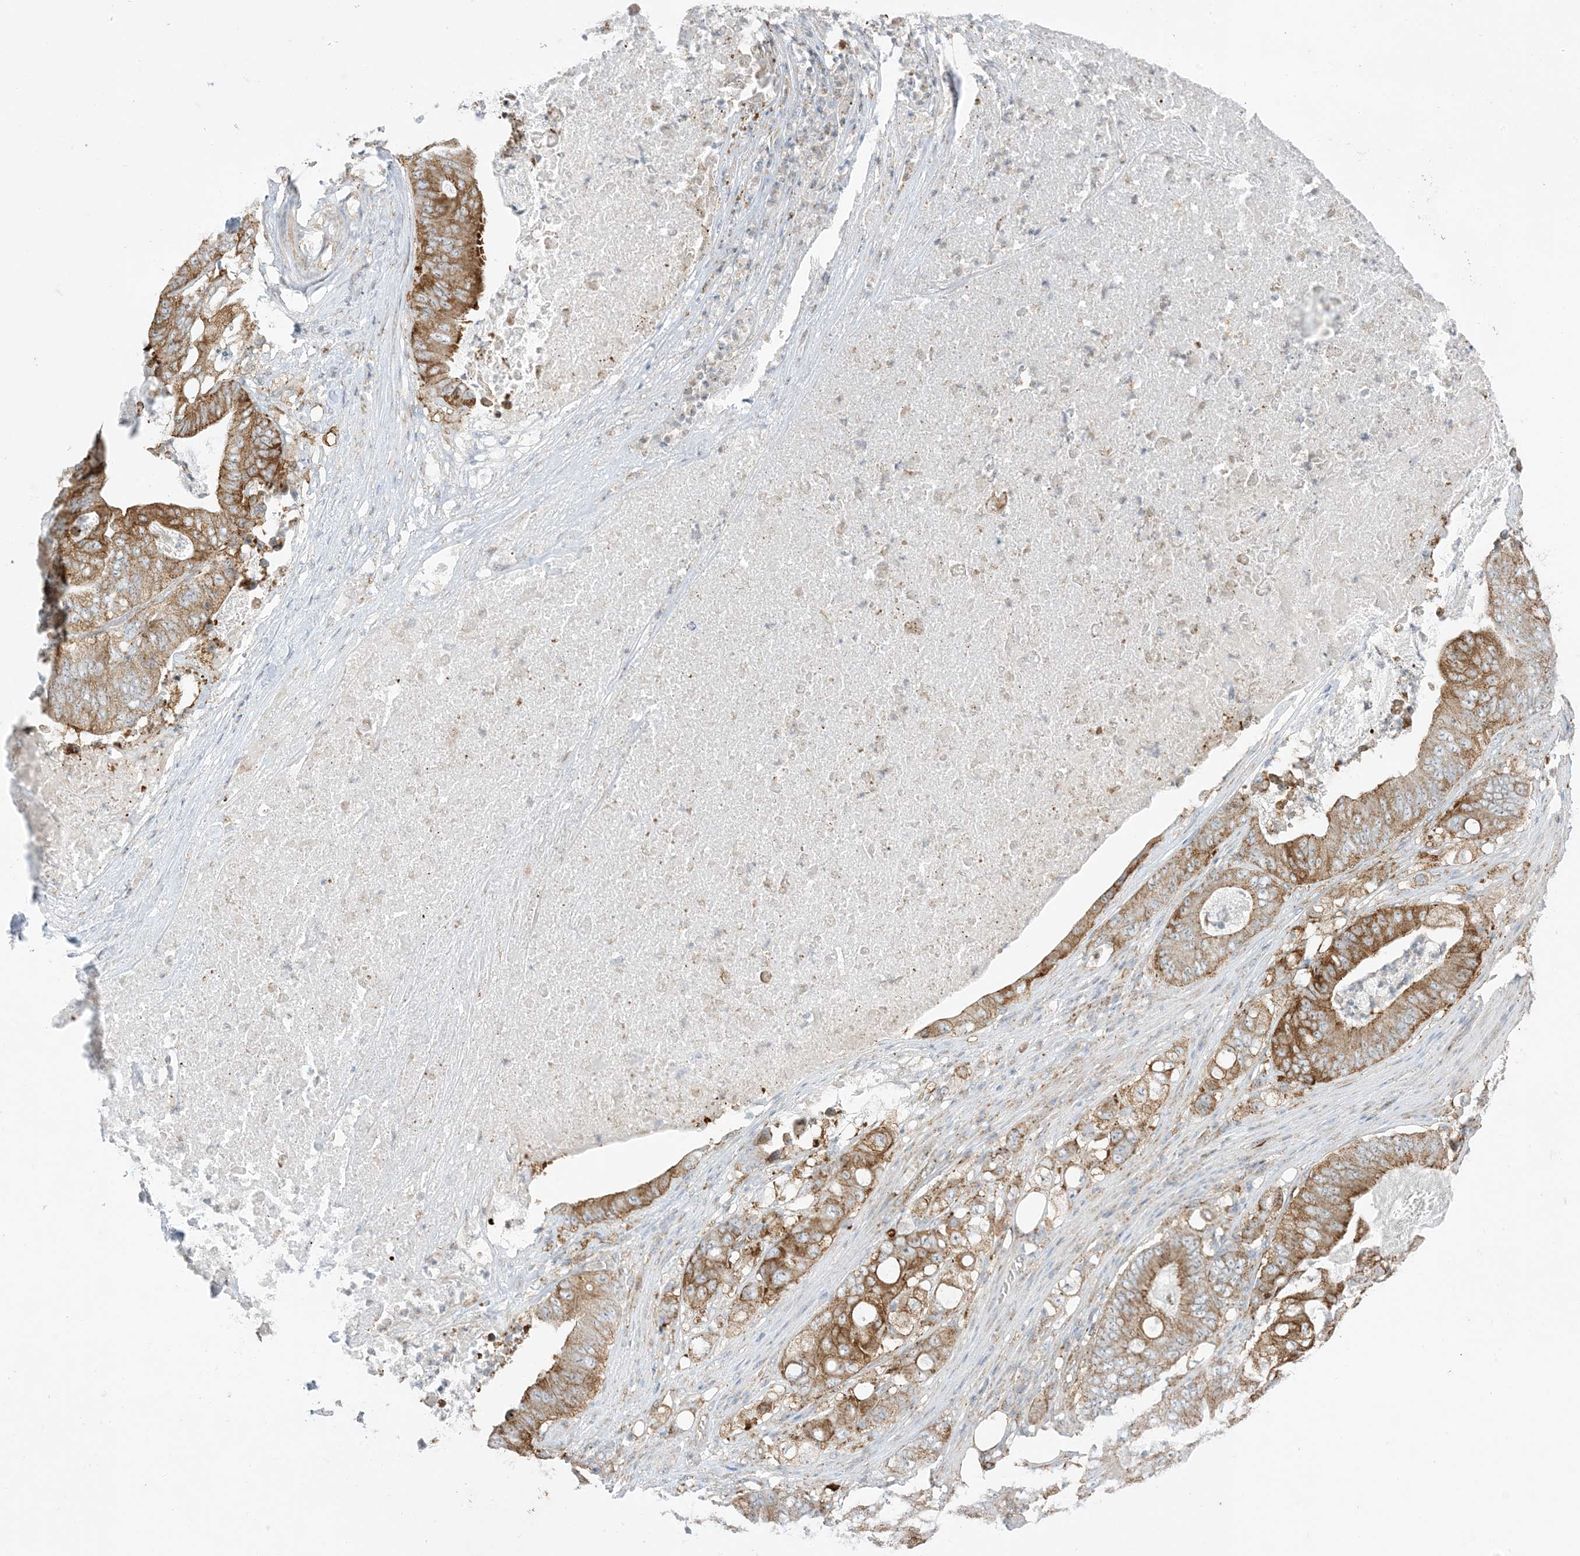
{"staining": {"intensity": "moderate", "quantity": ">75%", "location": "cytoplasmic/membranous"}, "tissue": "stomach cancer", "cell_type": "Tumor cells", "image_type": "cancer", "snomed": [{"axis": "morphology", "description": "Adenocarcinoma, NOS"}, {"axis": "topography", "description": "Stomach"}], "caption": "Immunohistochemistry (IHC) (DAB (3,3'-diaminobenzidine)) staining of stomach cancer reveals moderate cytoplasmic/membranous protein positivity in approximately >75% of tumor cells.", "gene": "RAC1", "patient": {"sex": "female", "age": 73}}